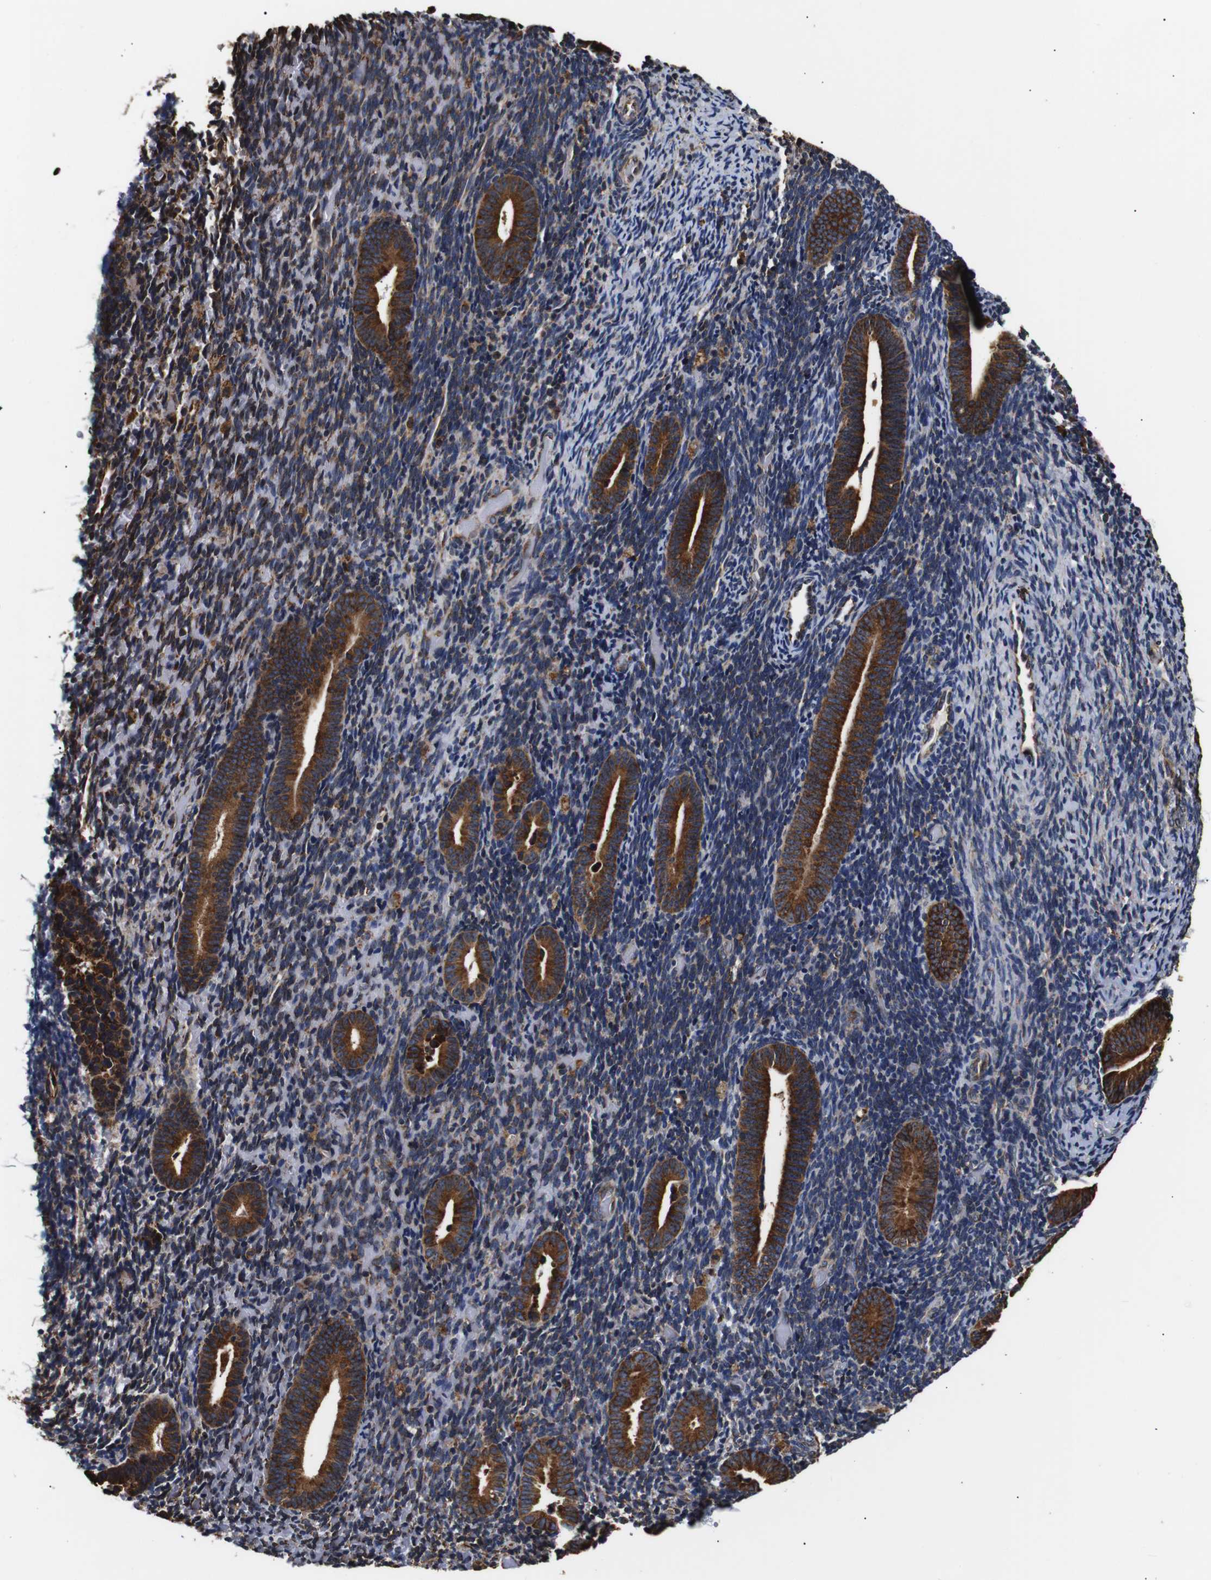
{"staining": {"intensity": "moderate", "quantity": "<25%", "location": "cytoplasmic/membranous"}, "tissue": "endometrium", "cell_type": "Cells in endometrial stroma", "image_type": "normal", "snomed": [{"axis": "morphology", "description": "Normal tissue, NOS"}, {"axis": "topography", "description": "Endometrium"}], "caption": "Cells in endometrial stroma reveal moderate cytoplasmic/membranous positivity in approximately <25% of cells in normal endometrium. Nuclei are stained in blue.", "gene": "HHIP", "patient": {"sex": "female", "age": 51}}